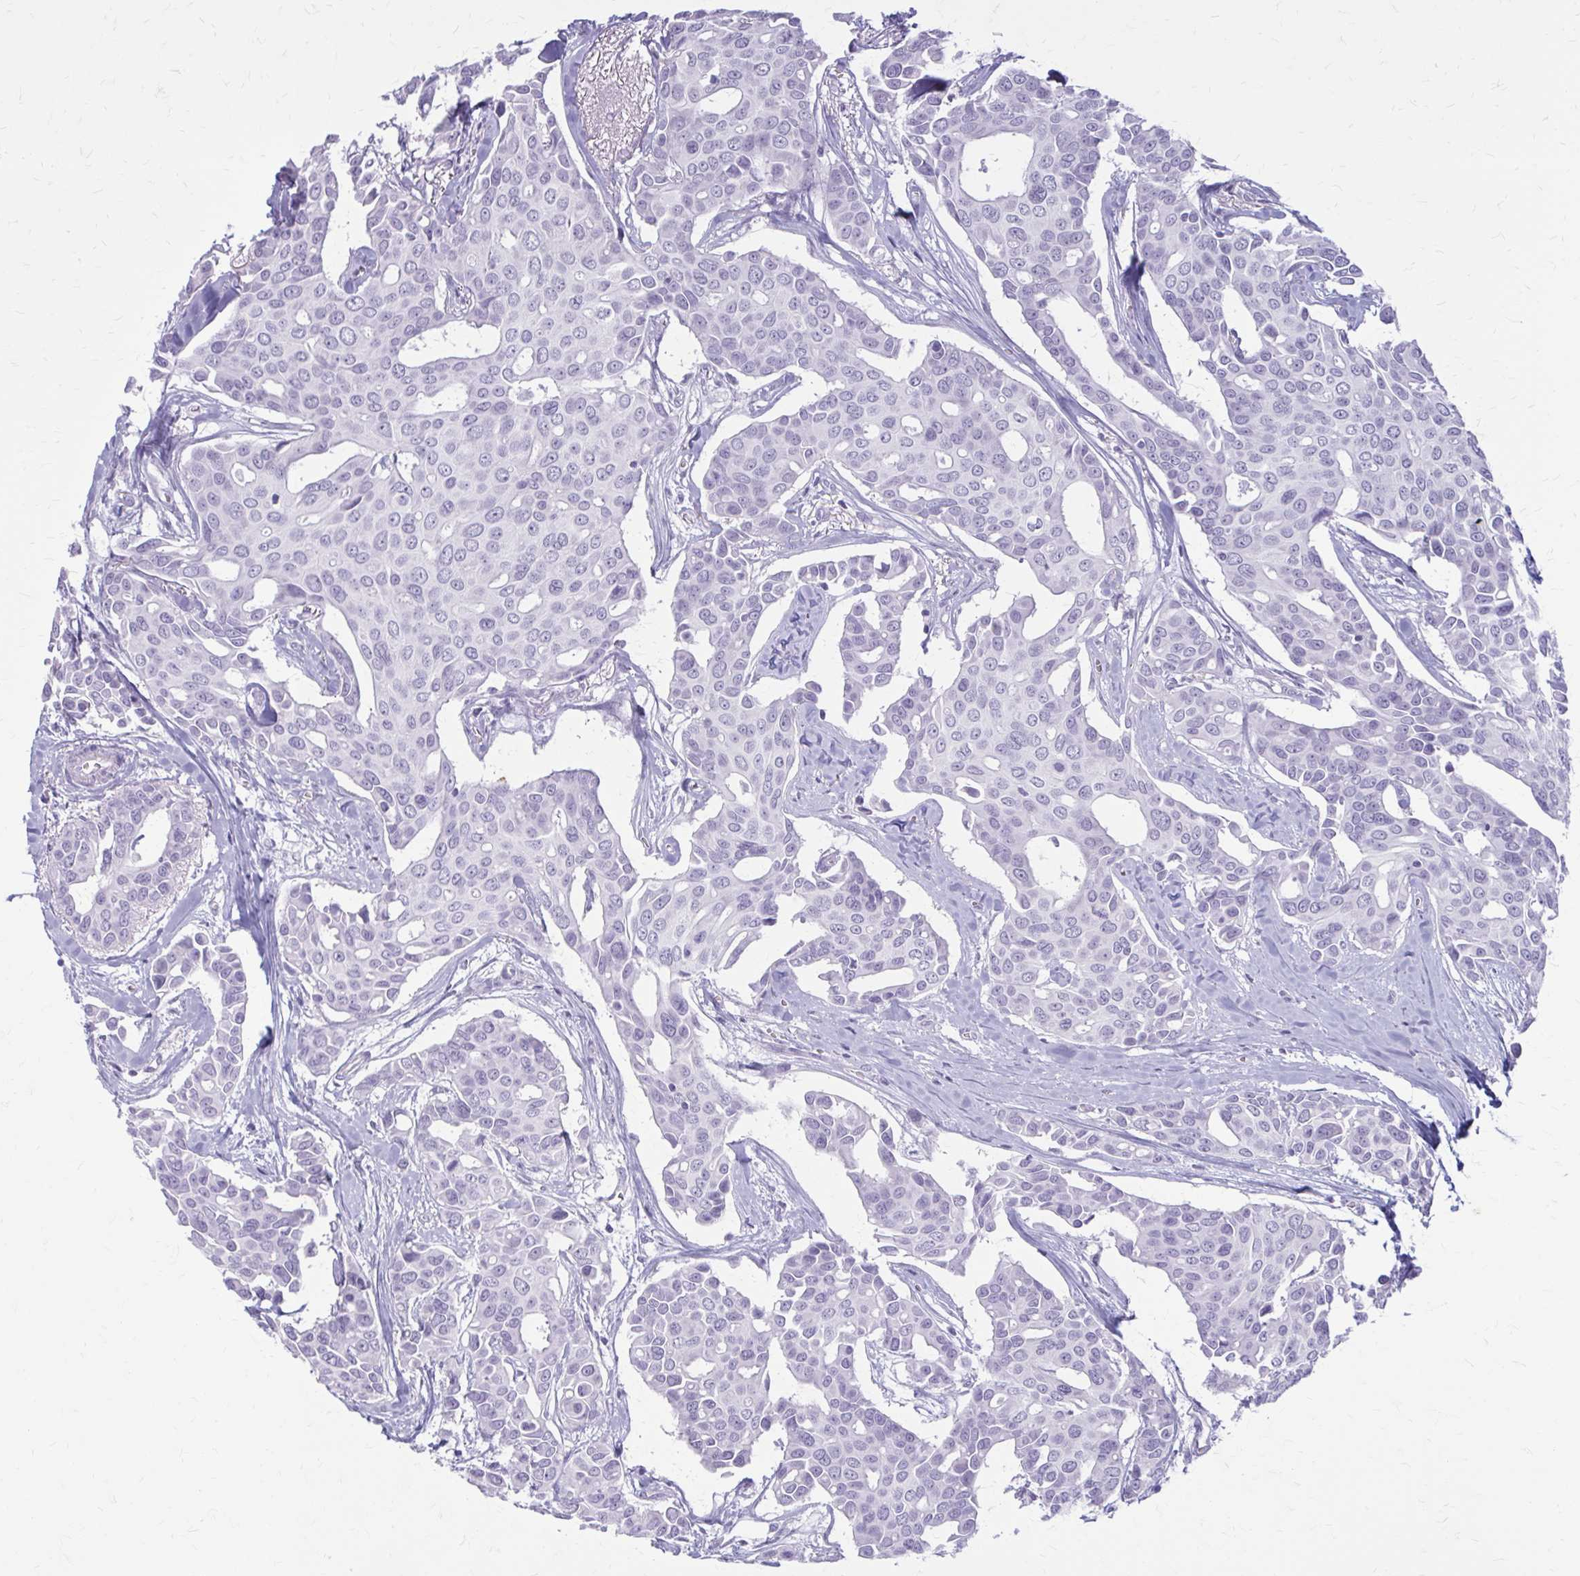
{"staining": {"intensity": "negative", "quantity": "none", "location": "none"}, "tissue": "breast cancer", "cell_type": "Tumor cells", "image_type": "cancer", "snomed": [{"axis": "morphology", "description": "Duct carcinoma"}, {"axis": "topography", "description": "Breast"}], "caption": "Tumor cells are negative for brown protein staining in breast cancer. (DAB immunohistochemistry visualized using brightfield microscopy, high magnification).", "gene": "KRT5", "patient": {"sex": "female", "age": 54}}